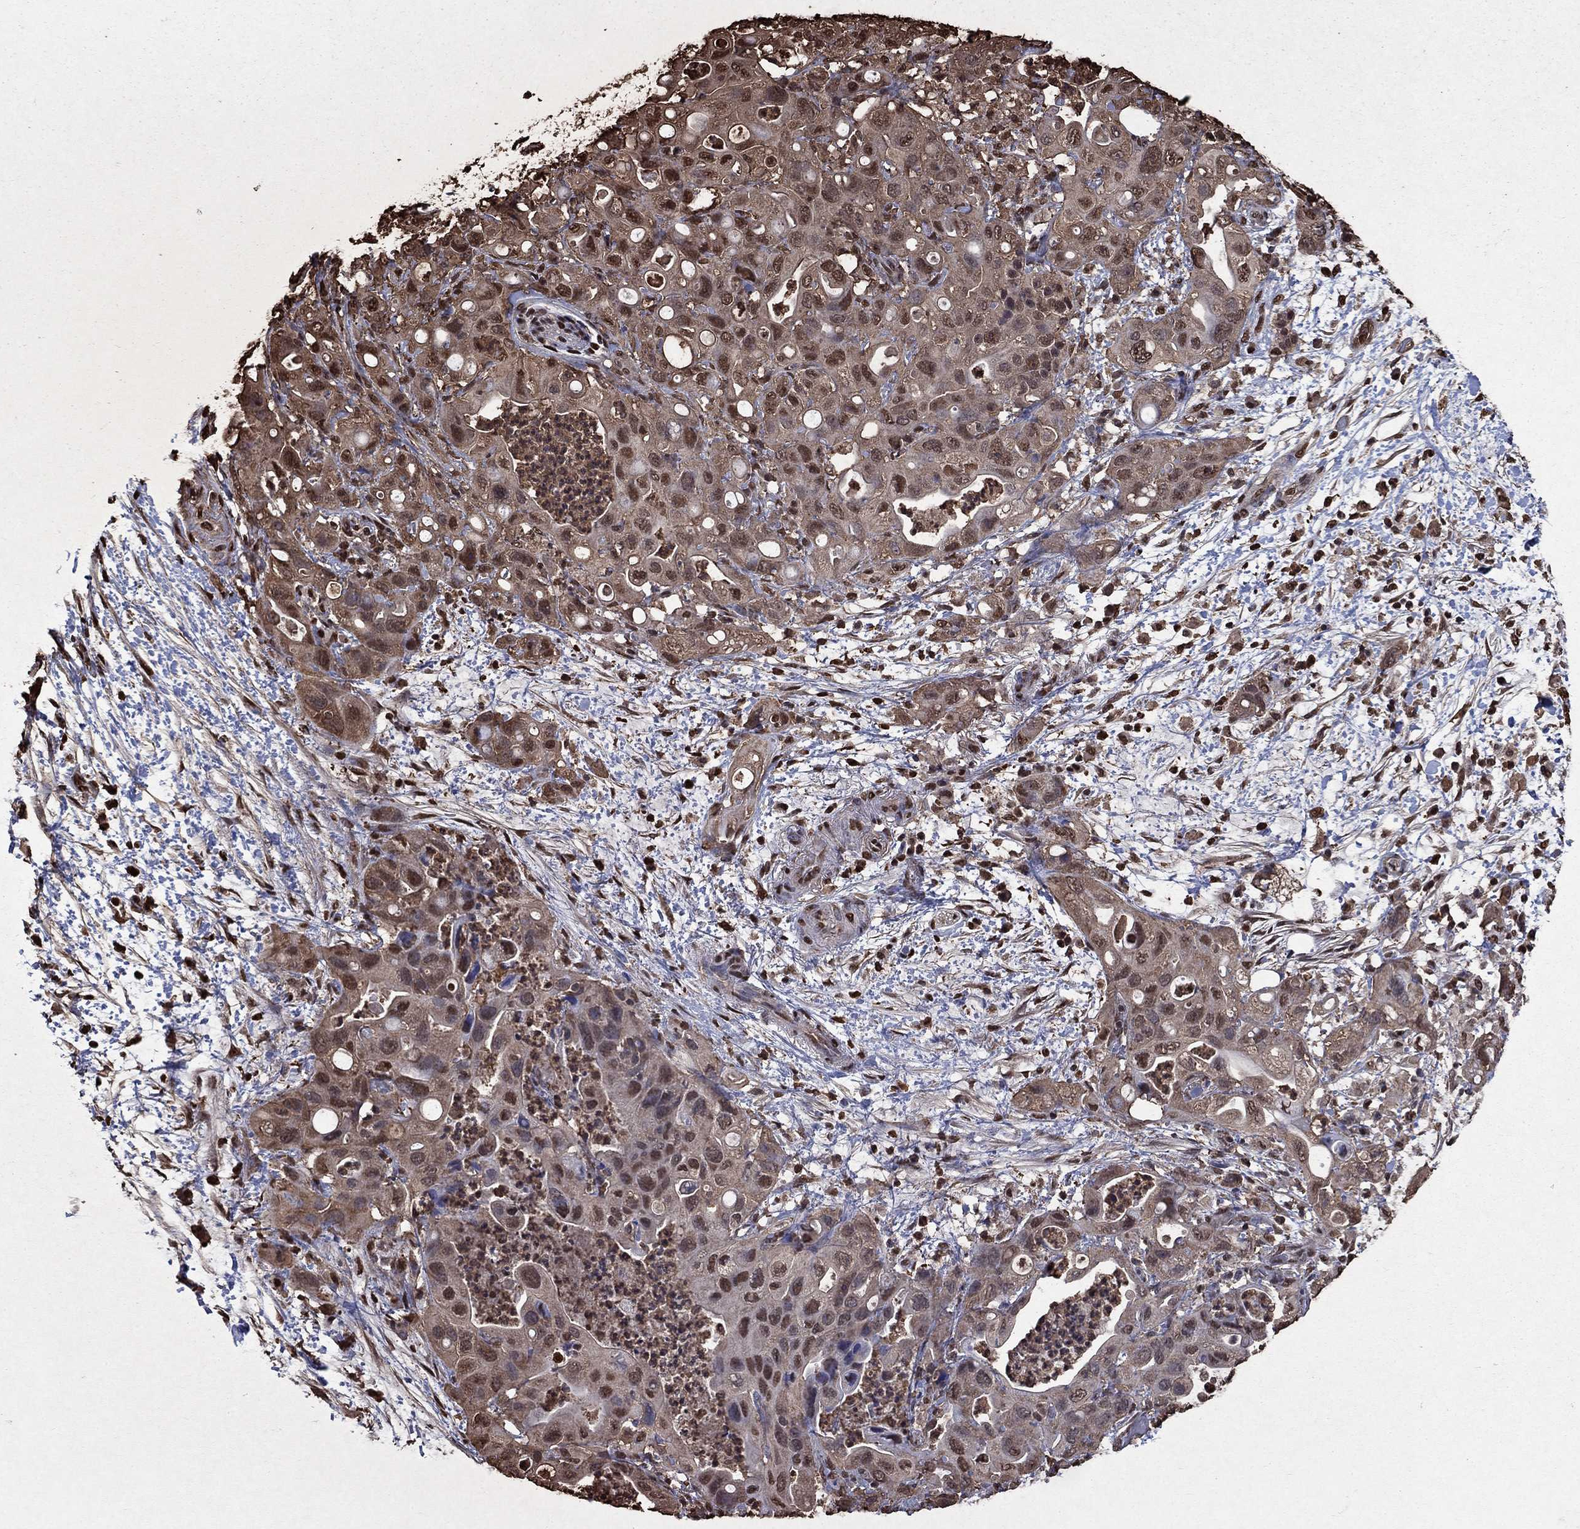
{"staining": {"intensity": "moderate", "quantity": "25%-75%", "location": "nuclear"}, "tissue": "pancreatic cancer", "cell_type": "Tumor cells", "image_type": "cancer", "snomed": [{"axis": "morphology", "description": "Adenocarcinoma, NOS"}, {"axis": "topography", "description": "Pancreas"}], "caption": "This is an image of IHC staining of pancreatic adenocarcinoma, which shows moderate positivity in the nuclear of tumor cells.", "gene": "GAPDH", "patient": {"sex": "female", "age": 72}}